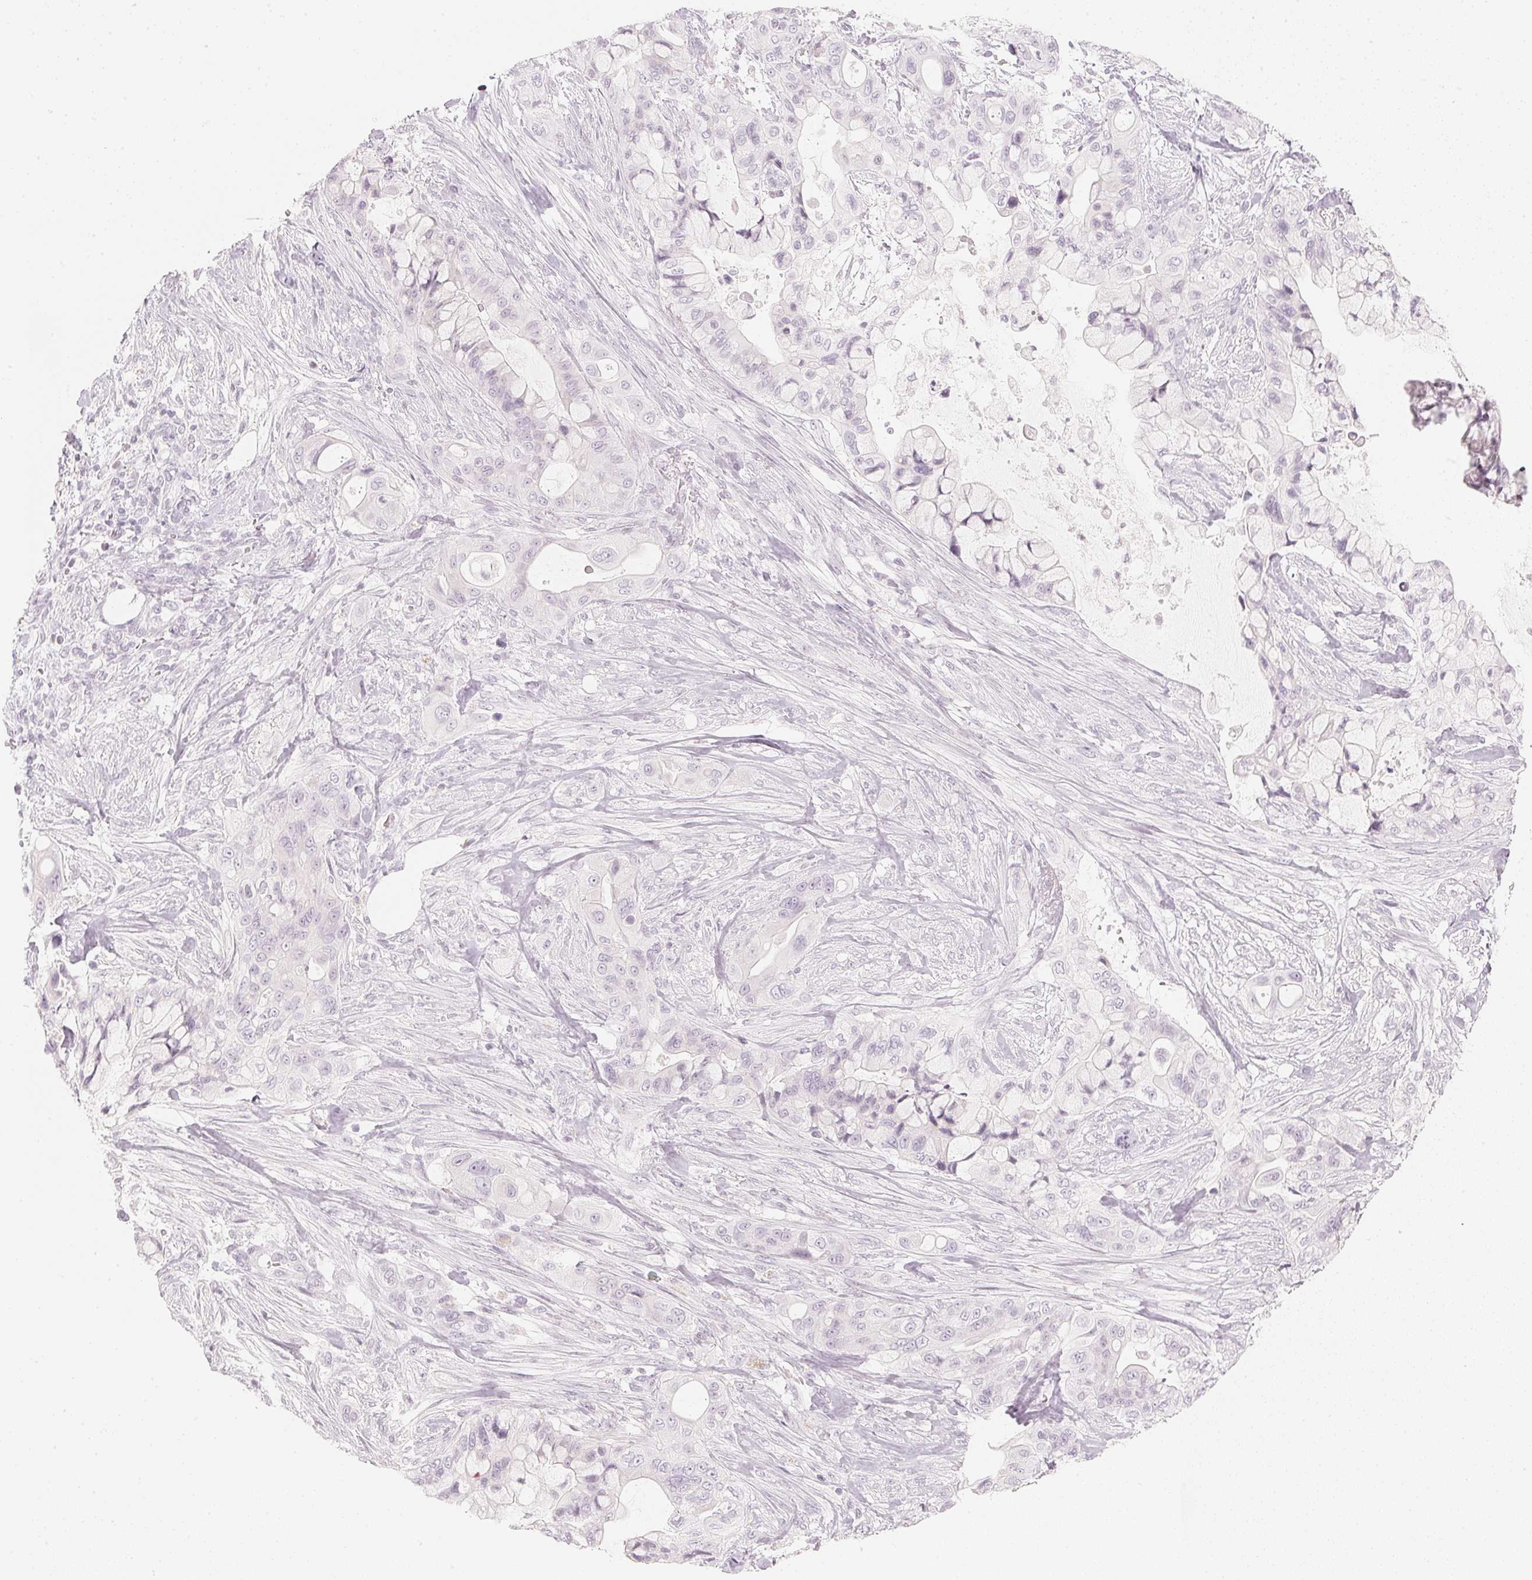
{"staining": {"intensity": "negative", "quantity": "none", "location": "none"}, "tissue": "pancreatic cancer", "cell_type": "Tumor cells", "image_type": "cancer", "snomed": [{"axis": "morphology", "description": "Adenocarcinoma, NOS"}, {"axis": "topography", "description": "Pancreas"}], "caption": "Tumor cells show no significant protein expression in pancreatic cancer (adenocarcinoma). Nuclei are stained in blue.", "gene": "SLC22A8", "patient": {"sex": "male", "age": 71}}